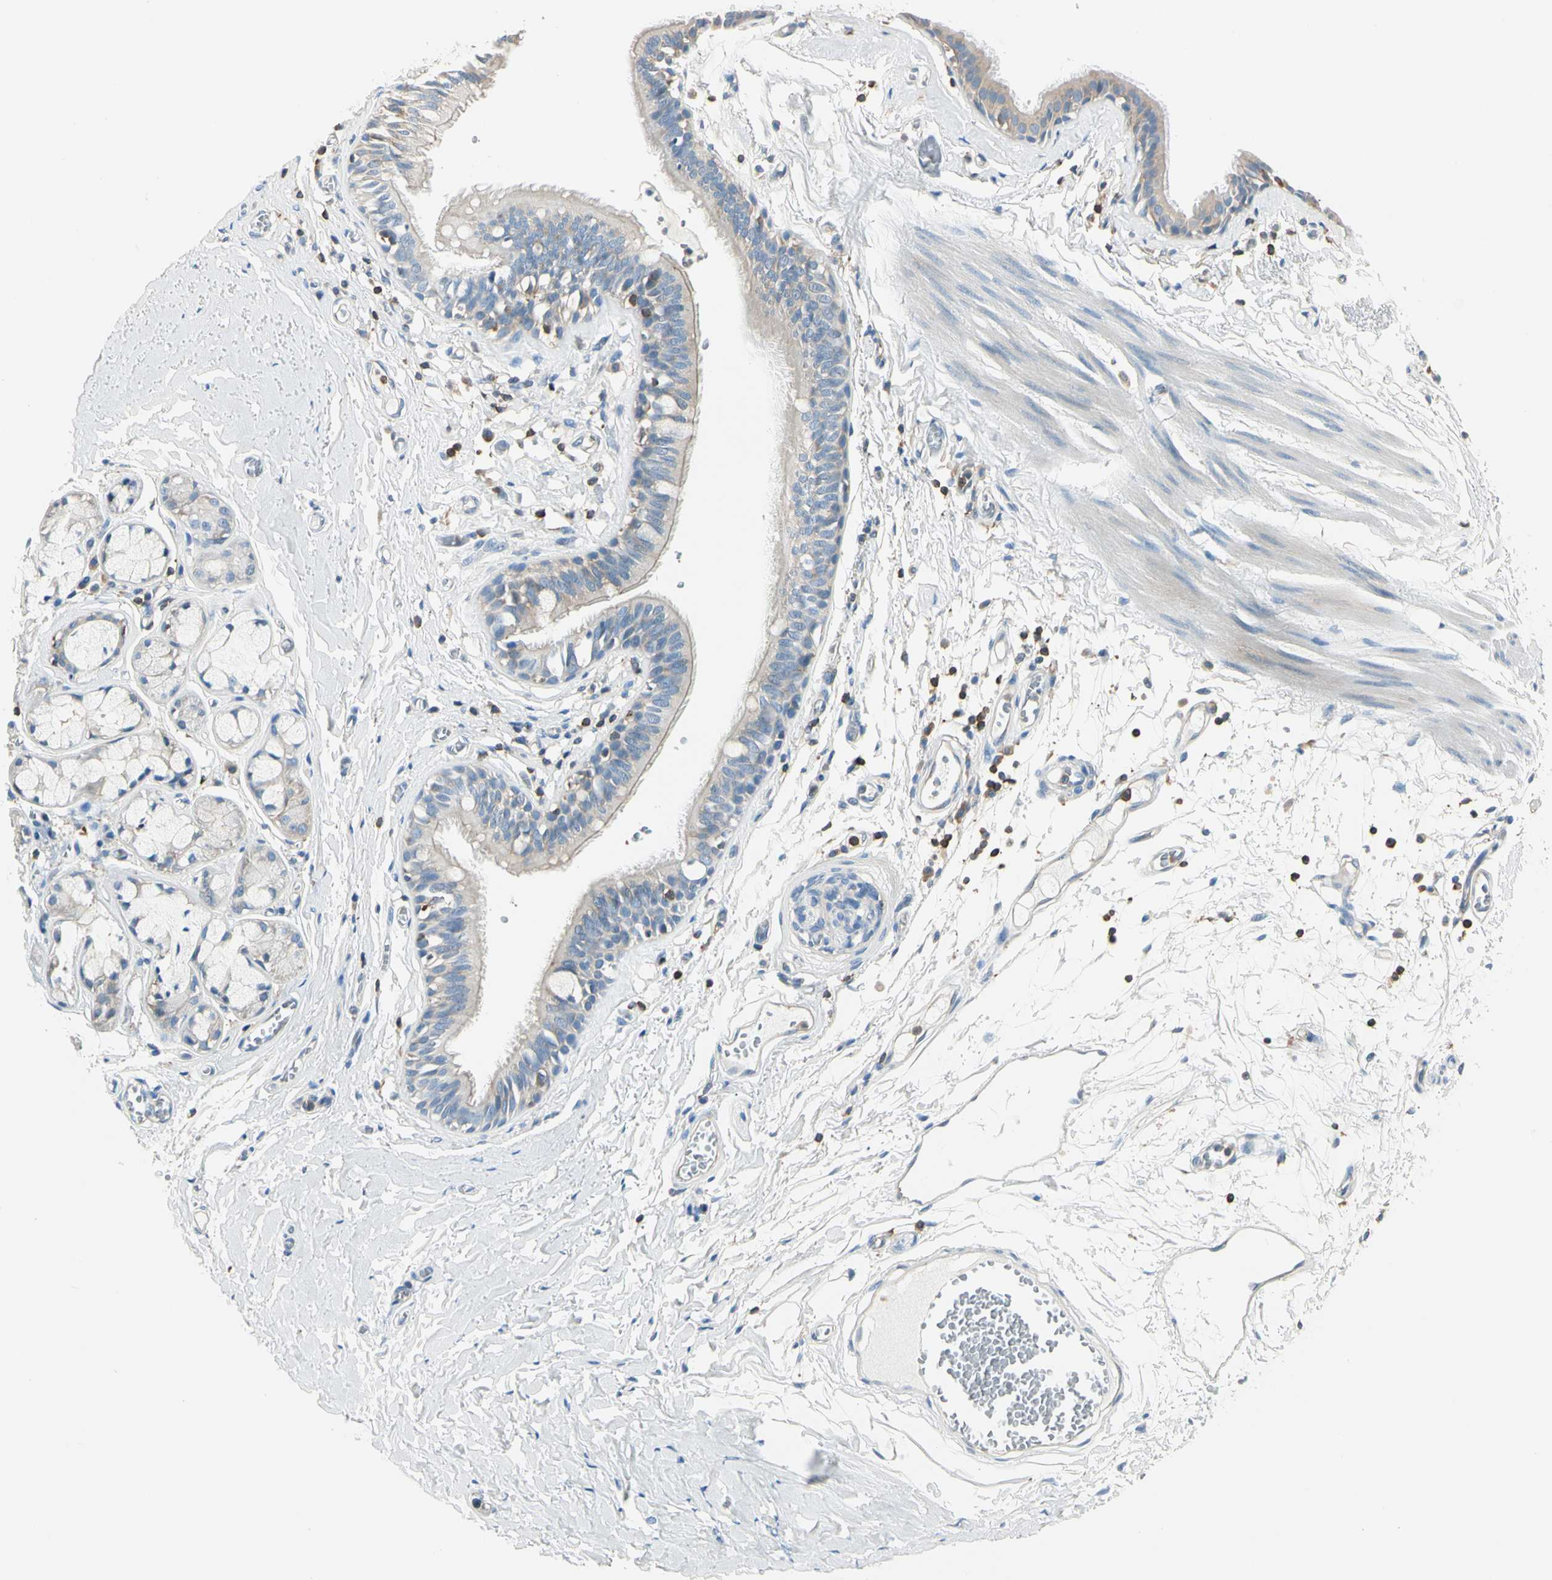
{"staining": {"intensity": "weak", "quantity": "25%-75%", "location": "cytoplasmic/membranous"}, "tissue": "bronchus", "cell_type": "Respiratory epithelial cells", "image_type": "normal", "snomed": [{"axis": "morphology", "description": "Normal tissue, NOS"}, {"axis": "topography", "description": "Bronchus"}, {"axis": "topography", "description": "Lung"}], "caption": "This is a micrograph of IHC staining of normal bronchus, which shows weak expression in the cytoplasmic/membranous of respiratory epithelial cells.", "gene": "CAPZA2", "patient": {"sex": "female", "age": 56}}